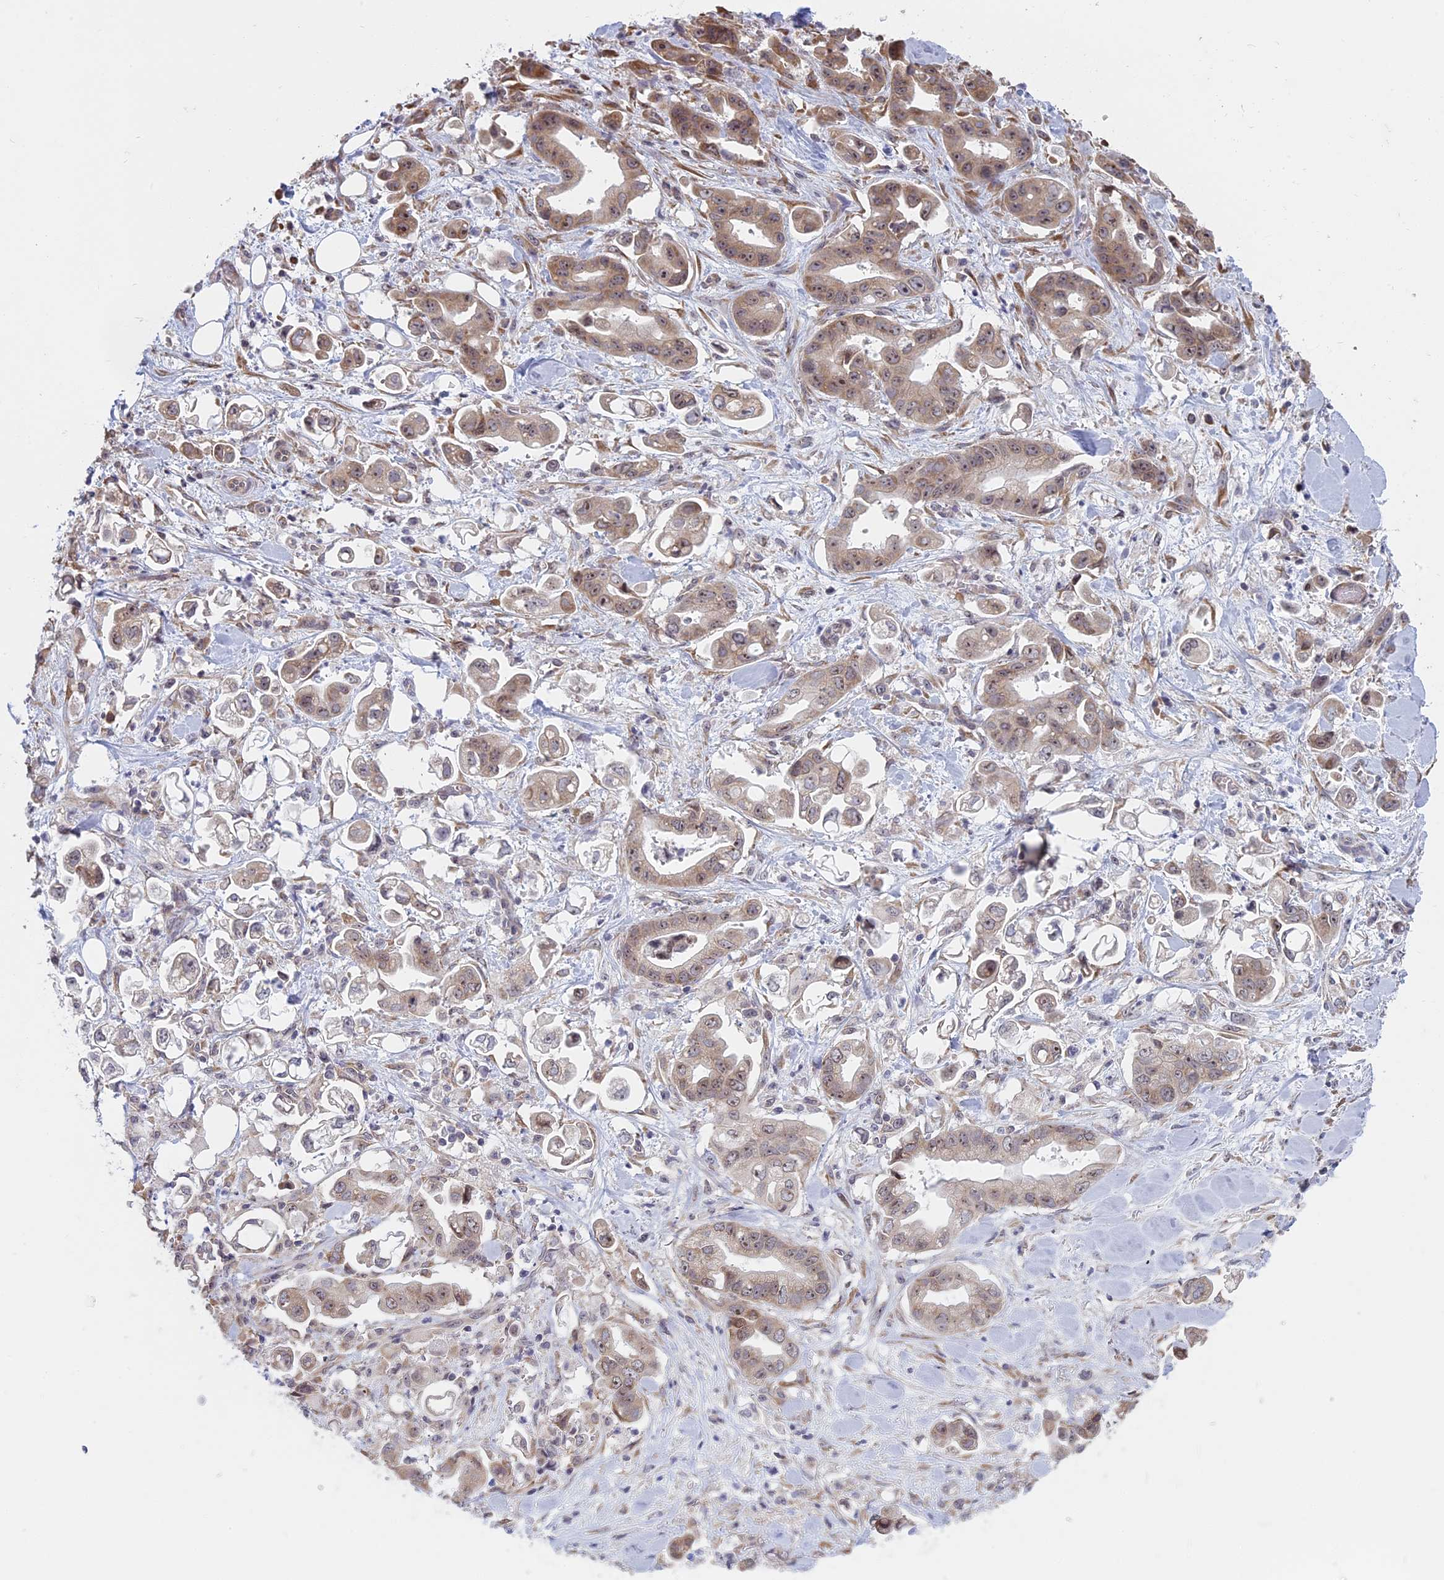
{"staining": {"intensity": "weak", "quantity": ">75%", "location": "cytoplasmic/membranous,nuclear"}, "tissue": "stomach cancer", "cell_type": "Tumor cells", "image_type": "cancer", "snomed": [{"axis": "morphology", "description": "Adenocarcinoma, NOS"}, {"axis": "topography", "description": "Stomach"}], "caption": "Immunohistochemistry (IHC) photomicrograph of human stomach cancer stained for a protein (brown), which demonstrates low levels of weak cytoplasmic/membranous and nuclear expression in approximately >75% of tumor cells.", "gene": "RPS19BP1", "patient": {"sex": "male", "age": 62}}